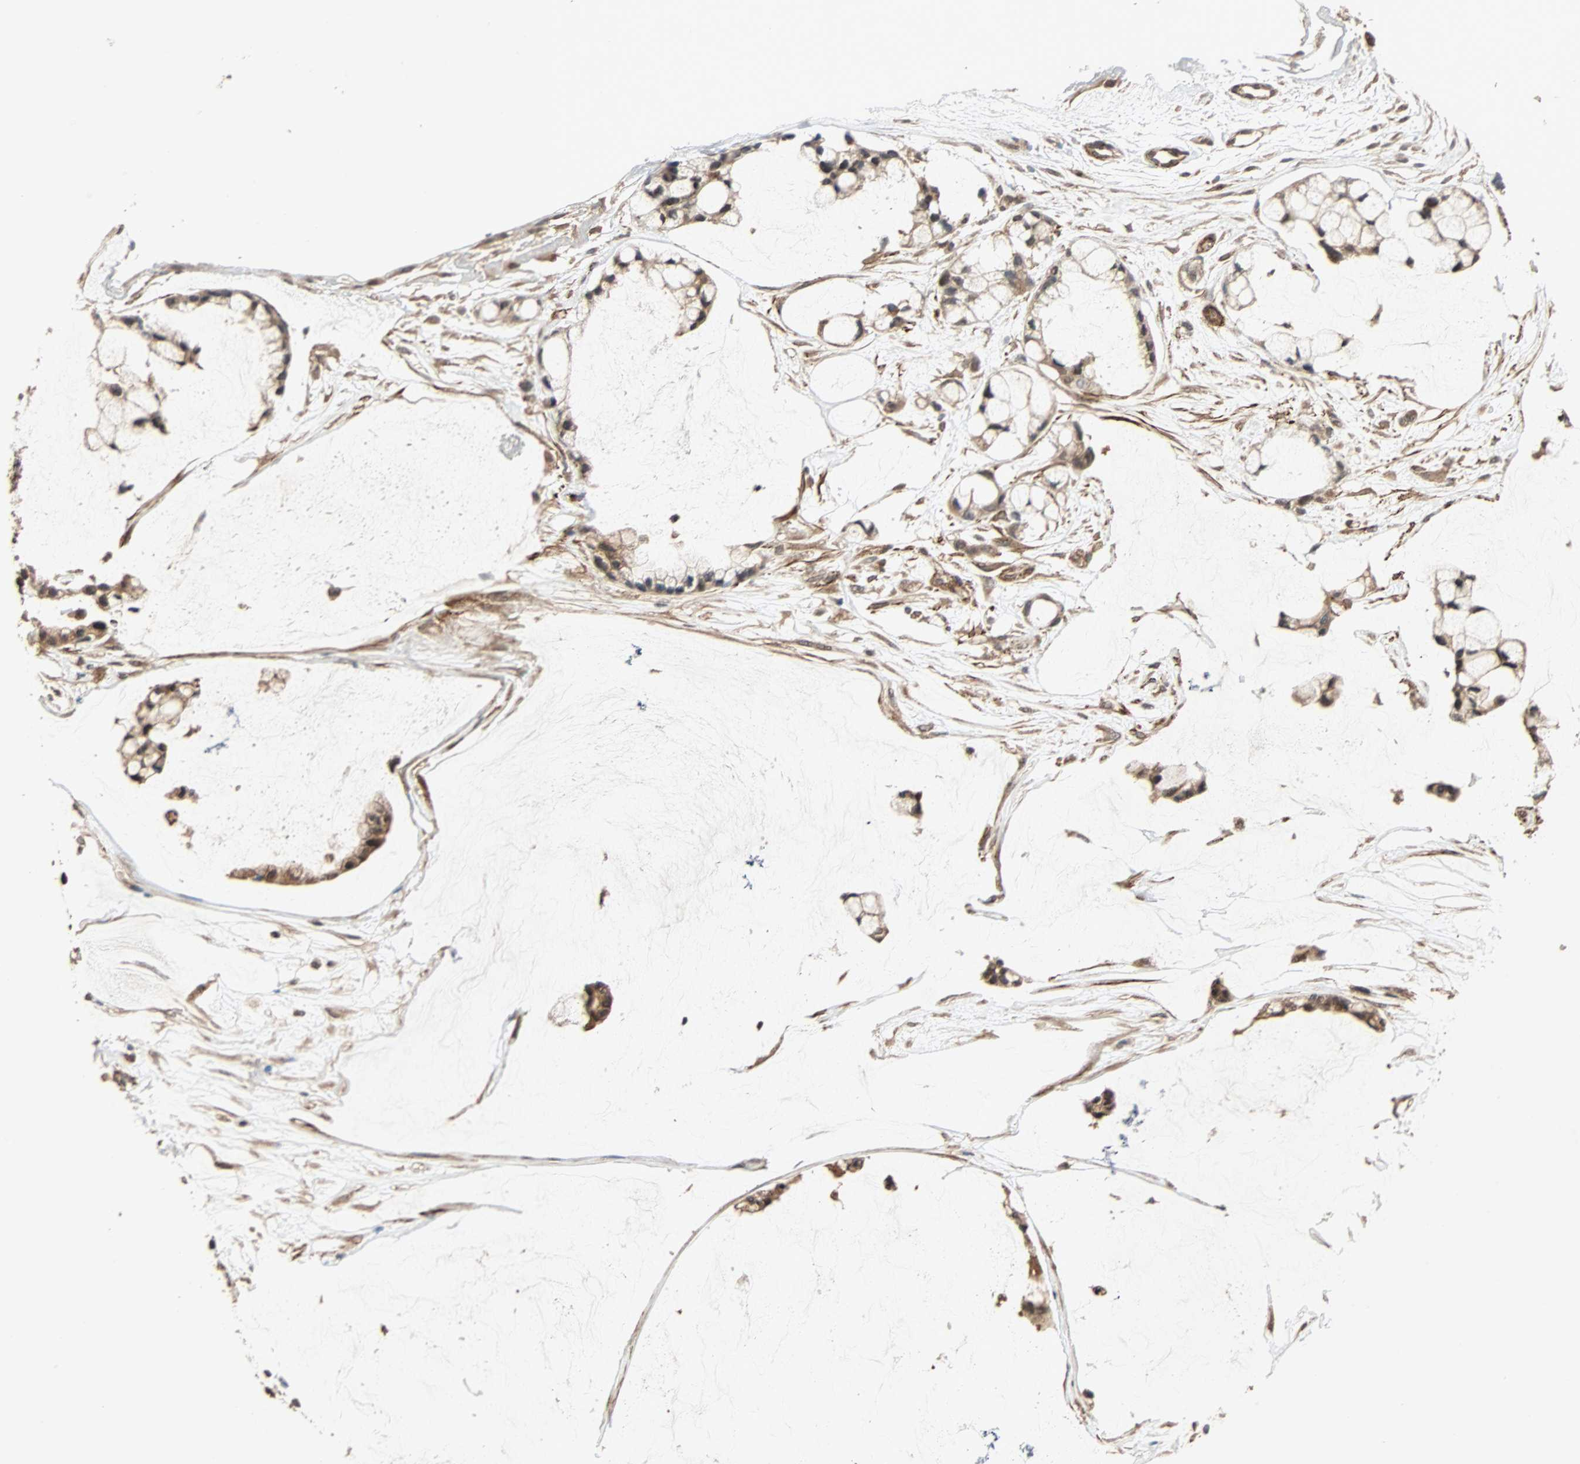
{"staining": {"intensity": "moderate", "quantity": "25%-75%", "location": "cytoplasmic/membranous"}, "tissue": "ovarian cancer", "cell_type": "Tumor cells", "image_type": "cancer", "snomed": [{"axis": "morphology", "description": "Cystadenocarcinoma, mucinous, NOS"}, {"axis": "topography", "description": "Ovary"}], "caption": "IHC image of neoplastic tissue: mucinous cystadenocarcinoma (ovarian) stained using immunohistochemistry (IHC) demonstrates medium levels of moderate protein expression localized specifically in the cytoplasmic/membranous of tumor cells, appearing as a cytoplasmic/membranous brown color.", "gene": "QSER1", "patient": {"sex": "female", "age": 39}}